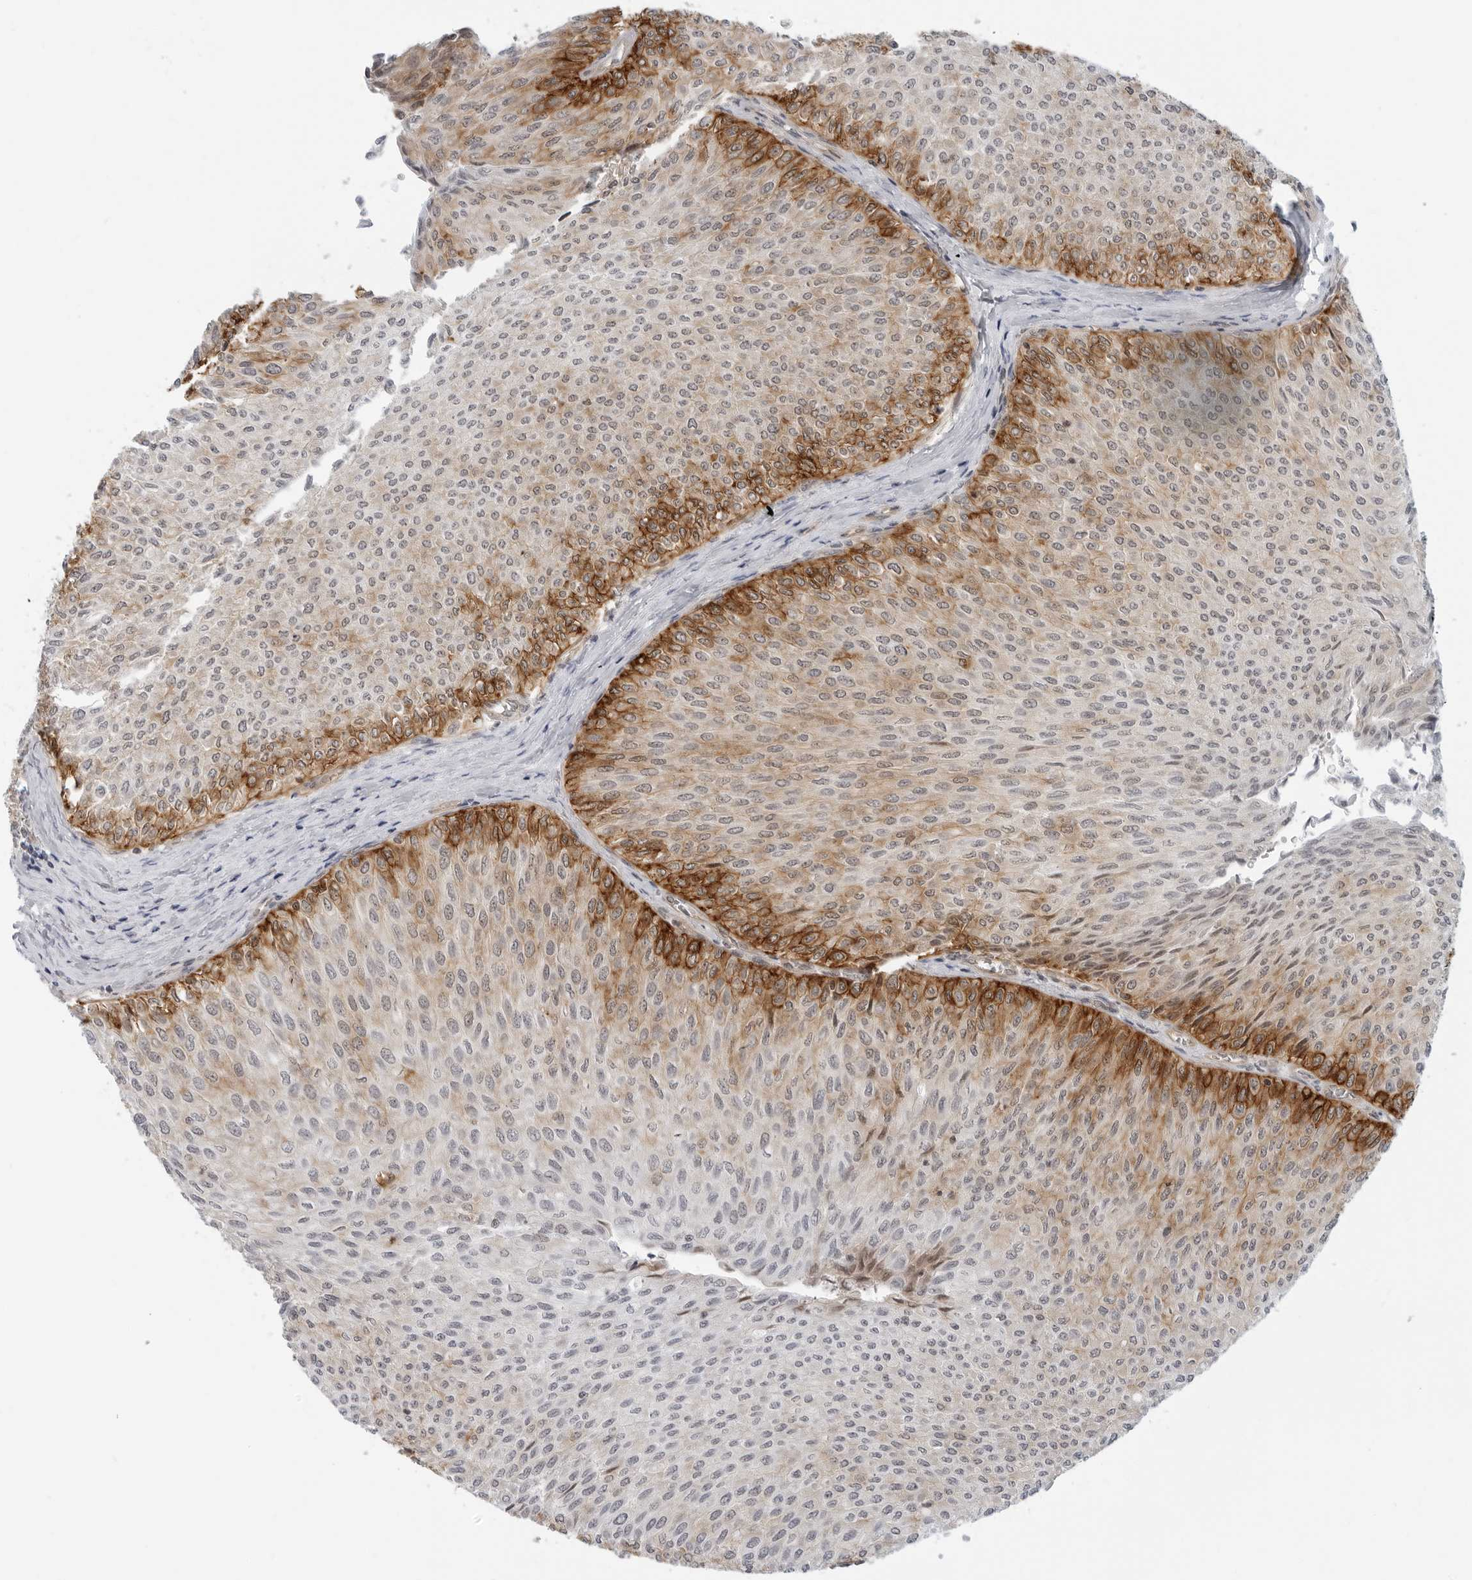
{"staining": {"intensity": "moderate", "quantity": "25%-75%", "location": "cytoplasmic/membranous"}, "tissue": "urothelial cancer", "cell_type": "Tumor cells", "image_type": "cancer", "snomed": [{"axis": "morphology", "description": "Urothelial carcinoma, Low grade"}, {"axis": "topography", "description": "Urinary bladder"}], "caption": "Immunohistochemistry histopathology image of human urothelial carcinoma (low-grade) stained for a protein (brown), which demonstrates medium levels of moderate cytoplasmic/membranous staining in approximately 25%-75% of tumor cells.", "gene": "SUGCT", "patient": {"sex": "male", "age": 78}}